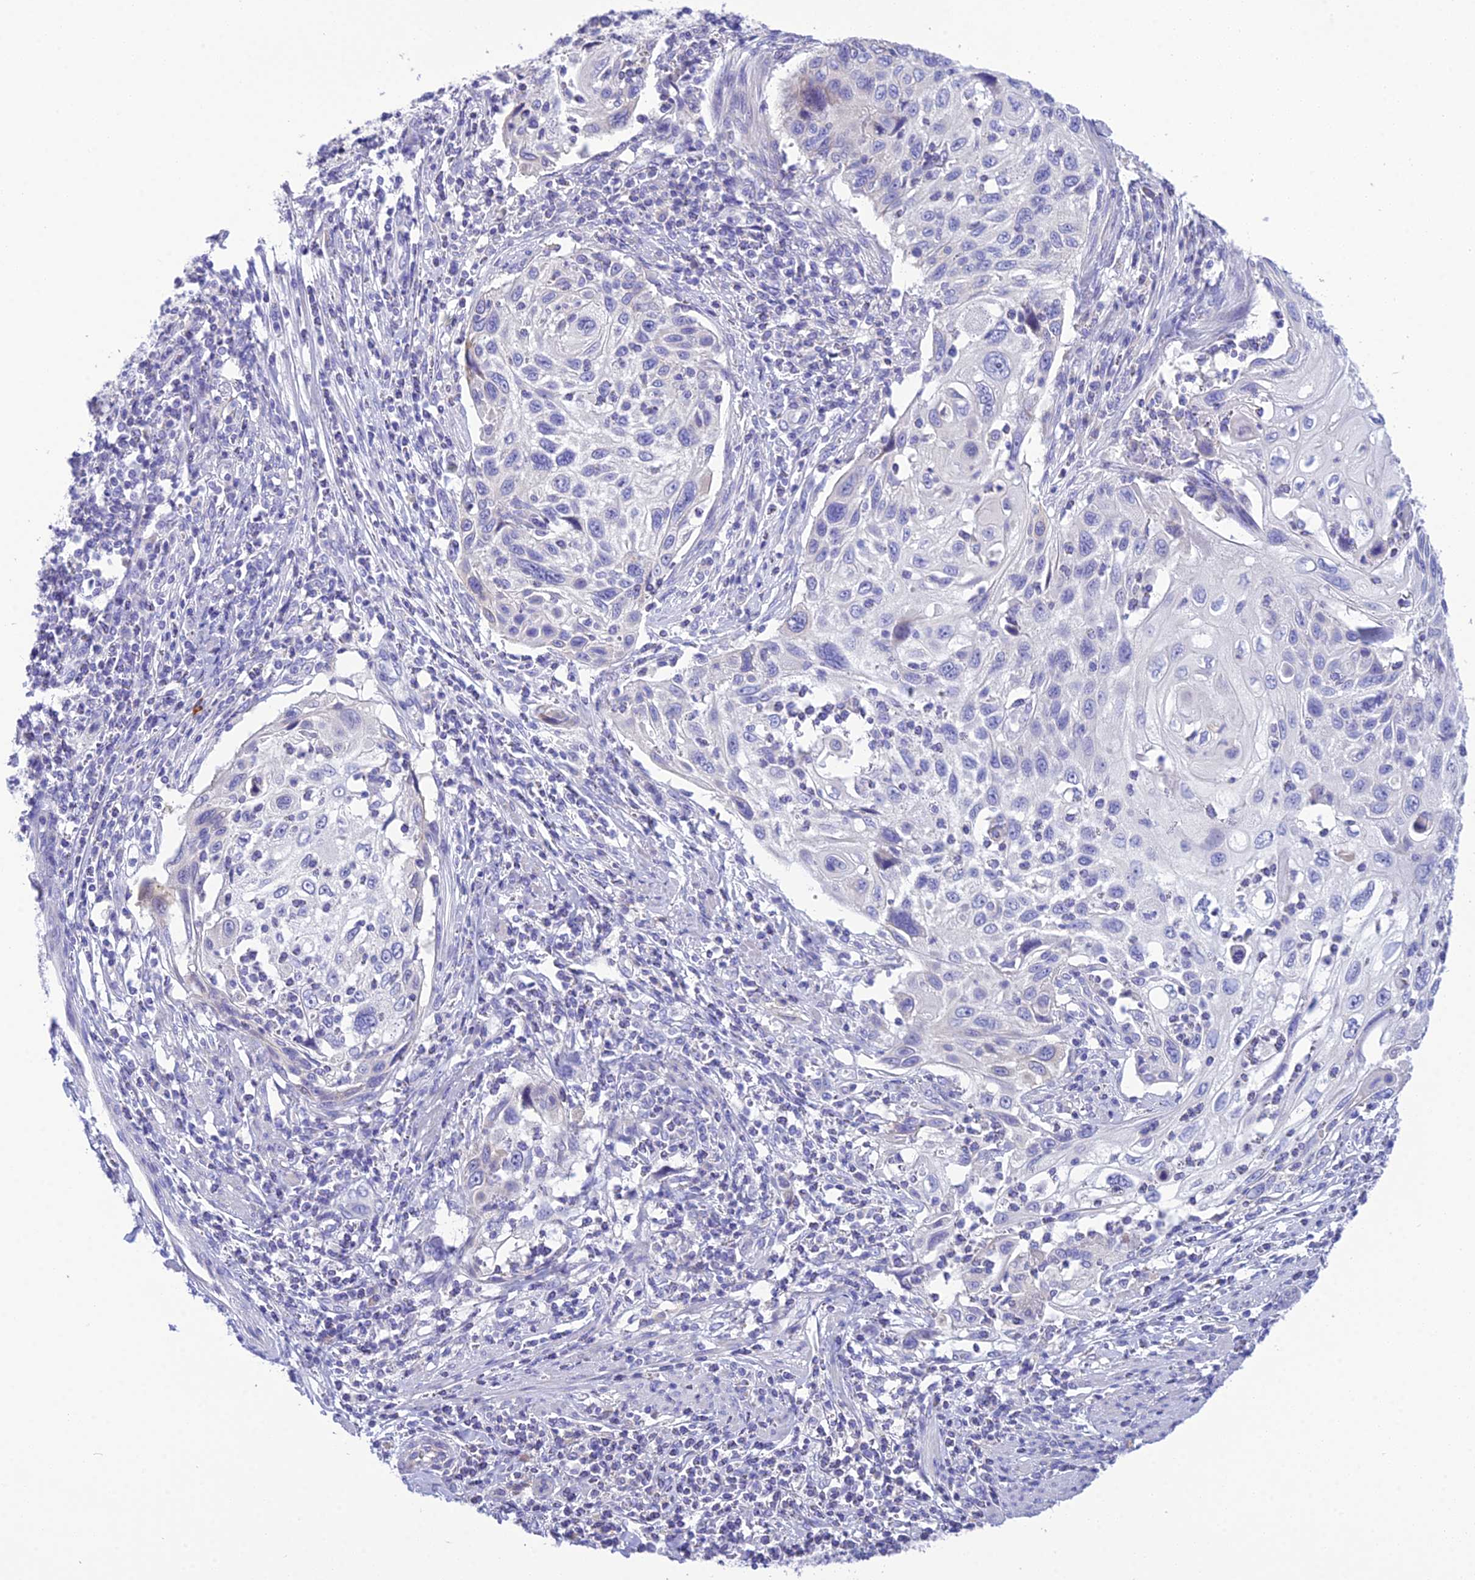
{"staining": {"intensity": "negative", "quantity": "none", "location": "none"}, "tissue": "cervical cancer", "cell_type": "Tumor cells", "image_type": "cancer", "snomed": [{"axis": "morphology", "description": "Squamous cell carcinoma, NOS"}, {"axis": "topography", "description": "Cervix"}], "caption": "IHC of cervical cancer displays no staining in tumor cells.", "gene": "KIAA0408", "patient": {"sex": "female", "age": 70}}